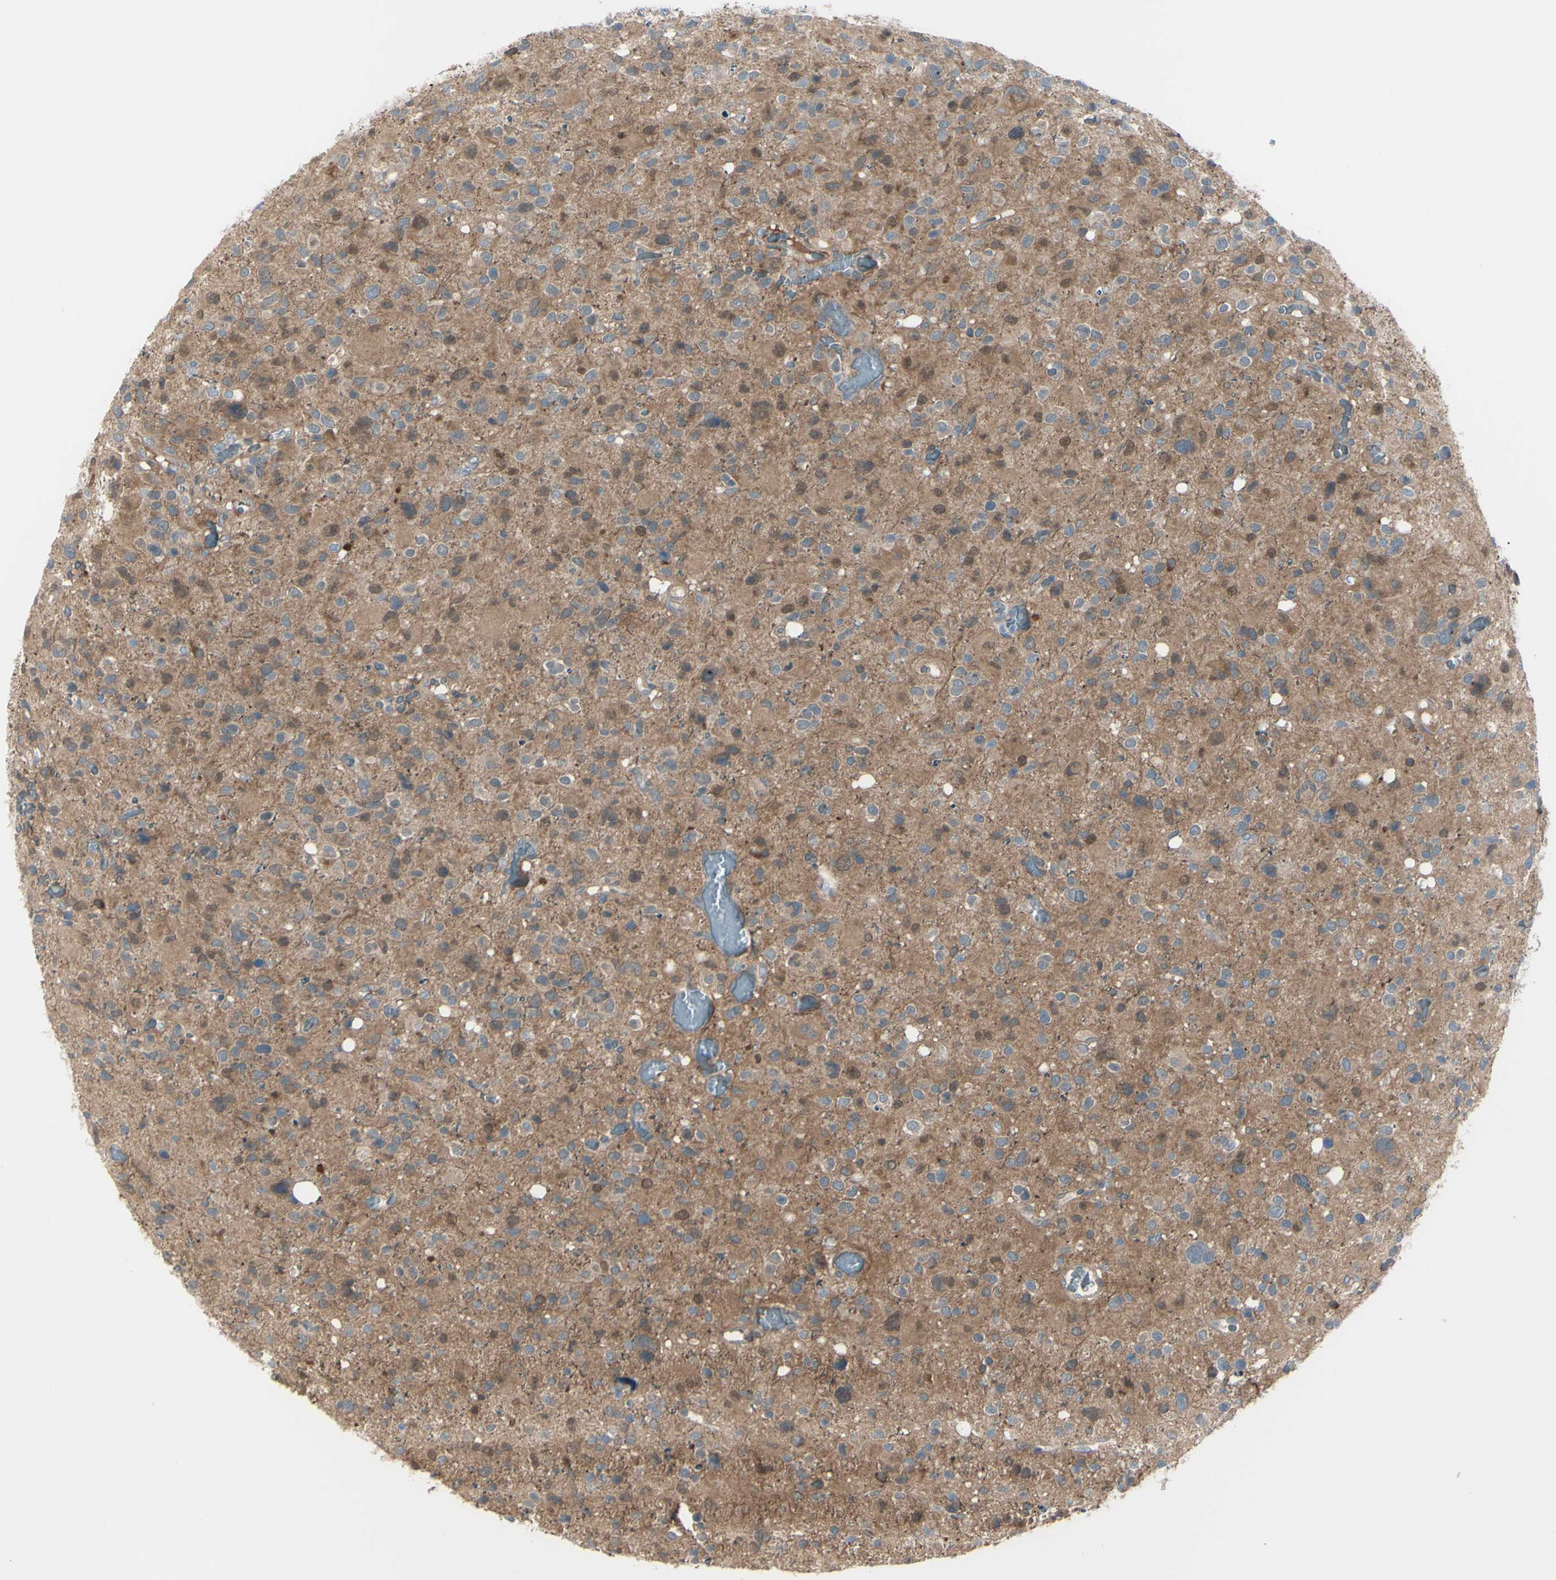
{"staining": {"intensity": "moderate", "quantity": ">75%", "location": "cytoplasmic/membranous,nuclear"}, "tissue": "glioma", "cell_type": "Tumor cells", "image_type": "cancer", "snomed": [{"axis": "morphology", "description": "Glioma, malignant, High grade"}, {"axis": "topography", "description": "Brain"}], "caption": "There is medium levels of moderate cytoplasmic/membranous and nuclear positivity in tumor cells of glioma, as demonstrated by immunohistochemical staining (brown color).", "gene": "LRRK1", "patient": {"sex": "male", "age": 48}}